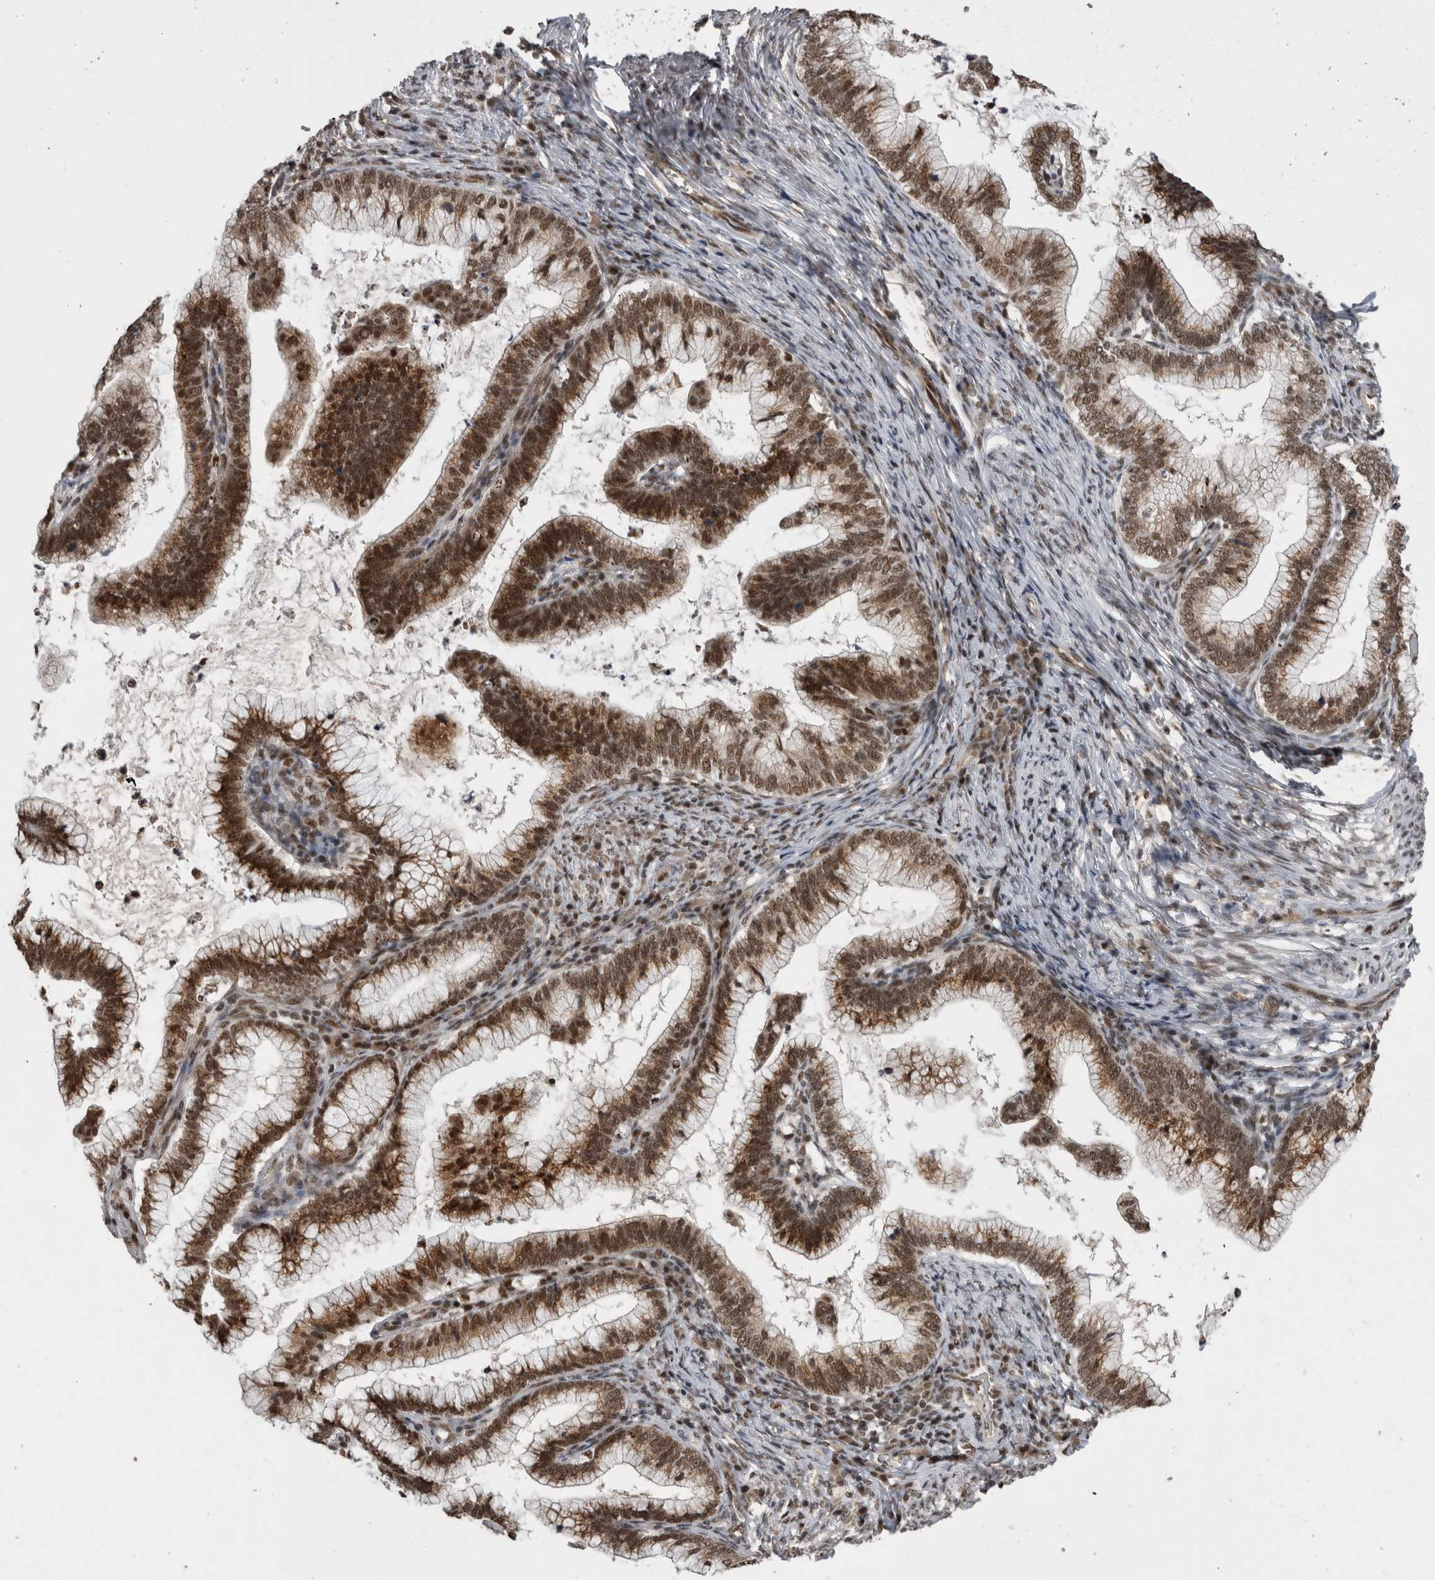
{"staining": {"intensity": "strong", "quantity": ">75%", "location": "cytoplasmic/membranous,nuclear"}, "tissue": "cervical cancer", "cell_type": "Tumor cells", "image_type": "cancer", "snomed": [{"axis": "morphology", "description": "Adenocarcinoma, NOS"}, {"axis": "topography", "description": "Cervix"}], "caption": "Brown immunohistochemical staining in human cervical cancer reveals strong cytoplasmic/membranous and nuclear staining in approximately >75% of tumor cells.", "gene": "CPSF2", "patient": {"sex": "female", "age": 36}}